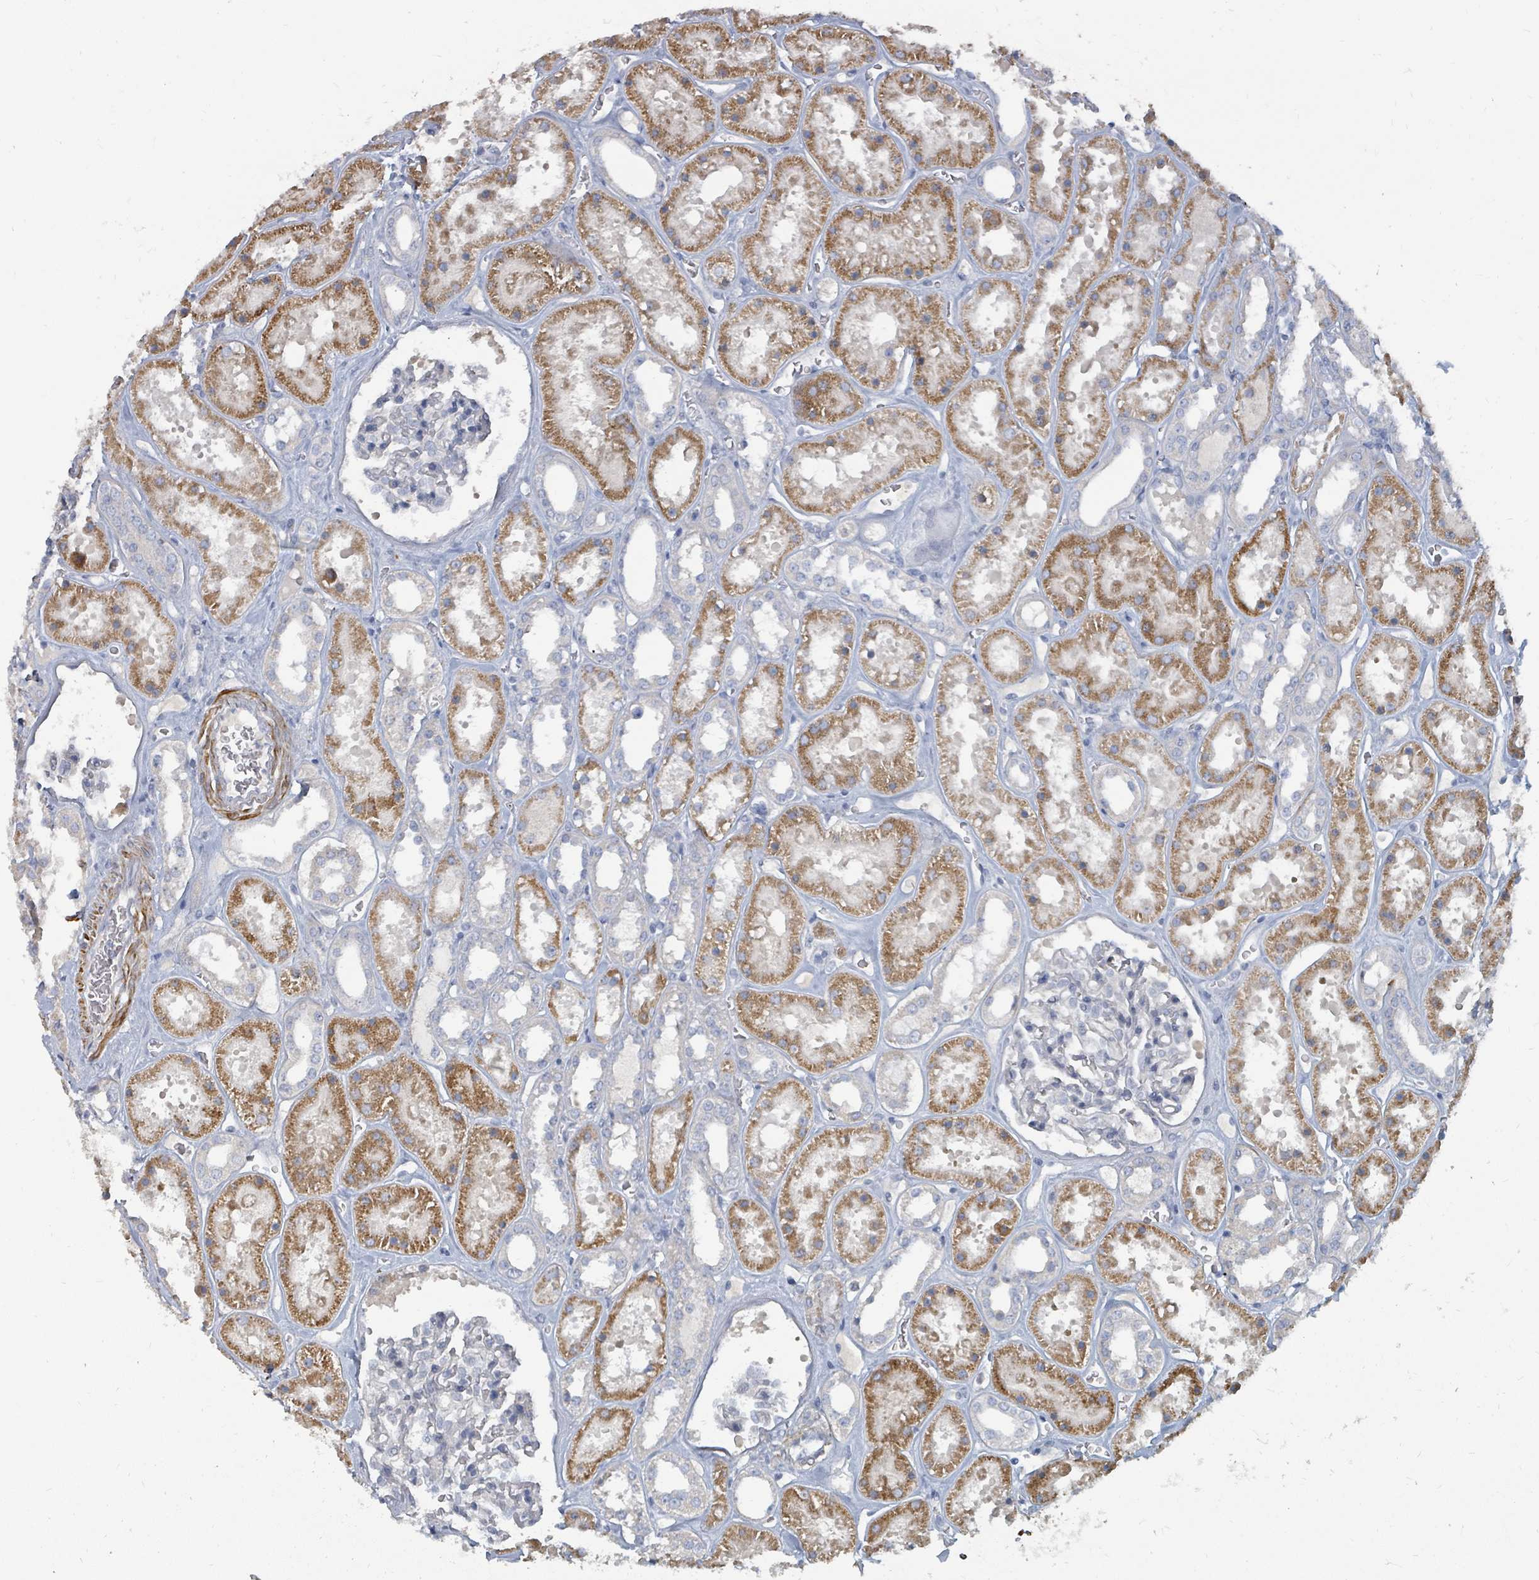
{"staining": {"intensity": "negative", "quantity": "none", "location": "none"}, "tissue": "kidney", "cell_type": "Cells in glomeruli", "image_type": "normal", "snomed": [{"axis": "morphology", "description": "Normal tissue, NOS"}, {"axis": "topography", "description": "Kidney"}], "caption": "Cells in glomeruli show no significant protein staining in unremarkable kidney. (DAB immunohistochemistry (IHC) with hematoxylin counter stain).", "gene": "ARGFX", "patient": {"sex": "female", "age": 41}}